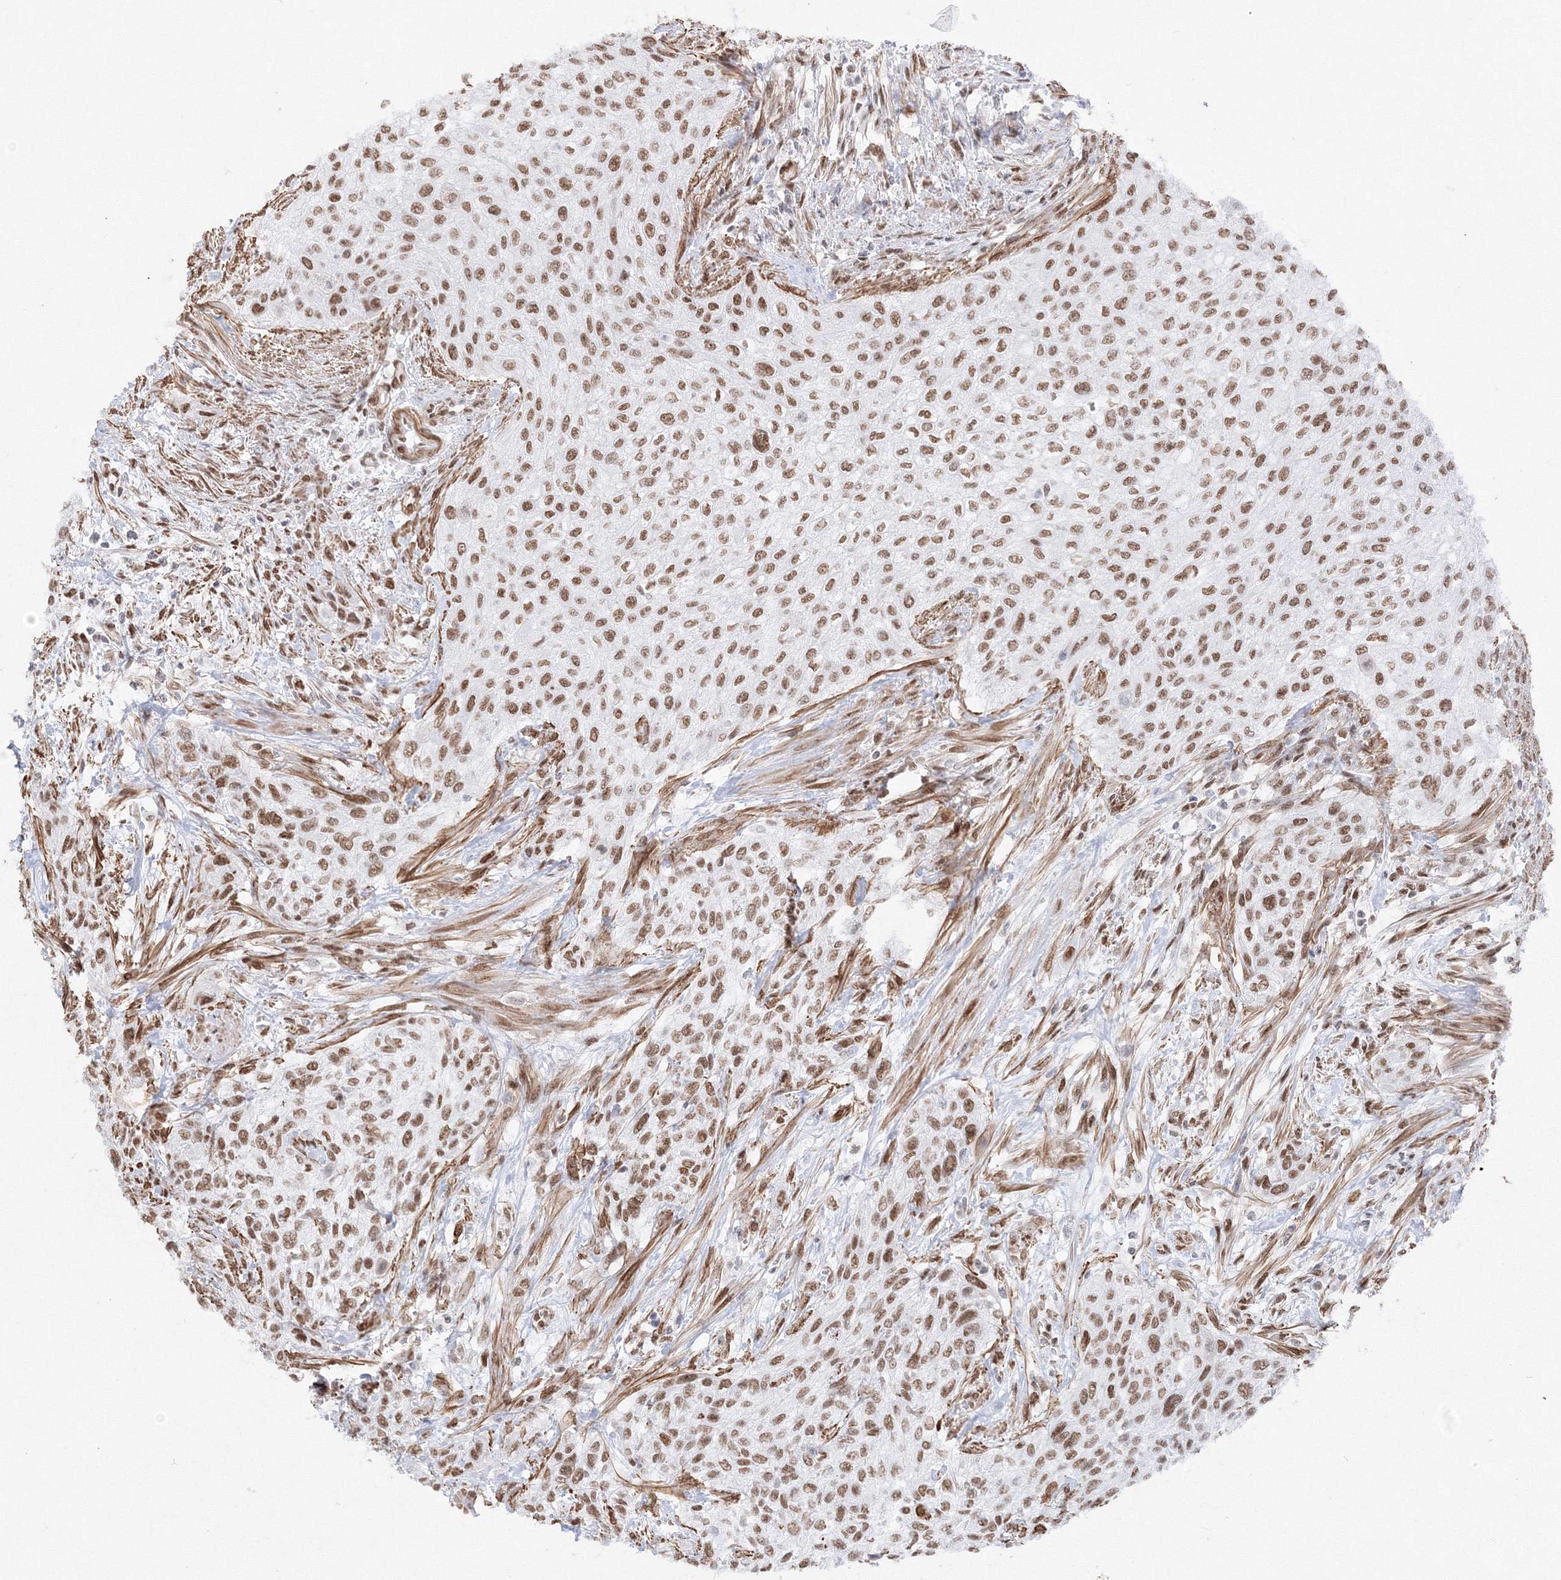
{"staining": {"intensity": "moderate", "quantity": ">75%", "location": "nuclear"}, "tissue": "urothelial cancer", "cell_type": "Tumor cells", "image_type": "cancer", "snomed": [{"axis": "morphology", "description": "Urothelial carcinoma, High grade"}, {"axis": "topography", "description": "Urinary bladder"}], "caption": "Protein expression analysis of human urothelial cancer reveals moderate nuclear expression in approximately >75% of tumor cells.", "gene": "ZNF638", "patient": {"sex": "male", "age": 35}}